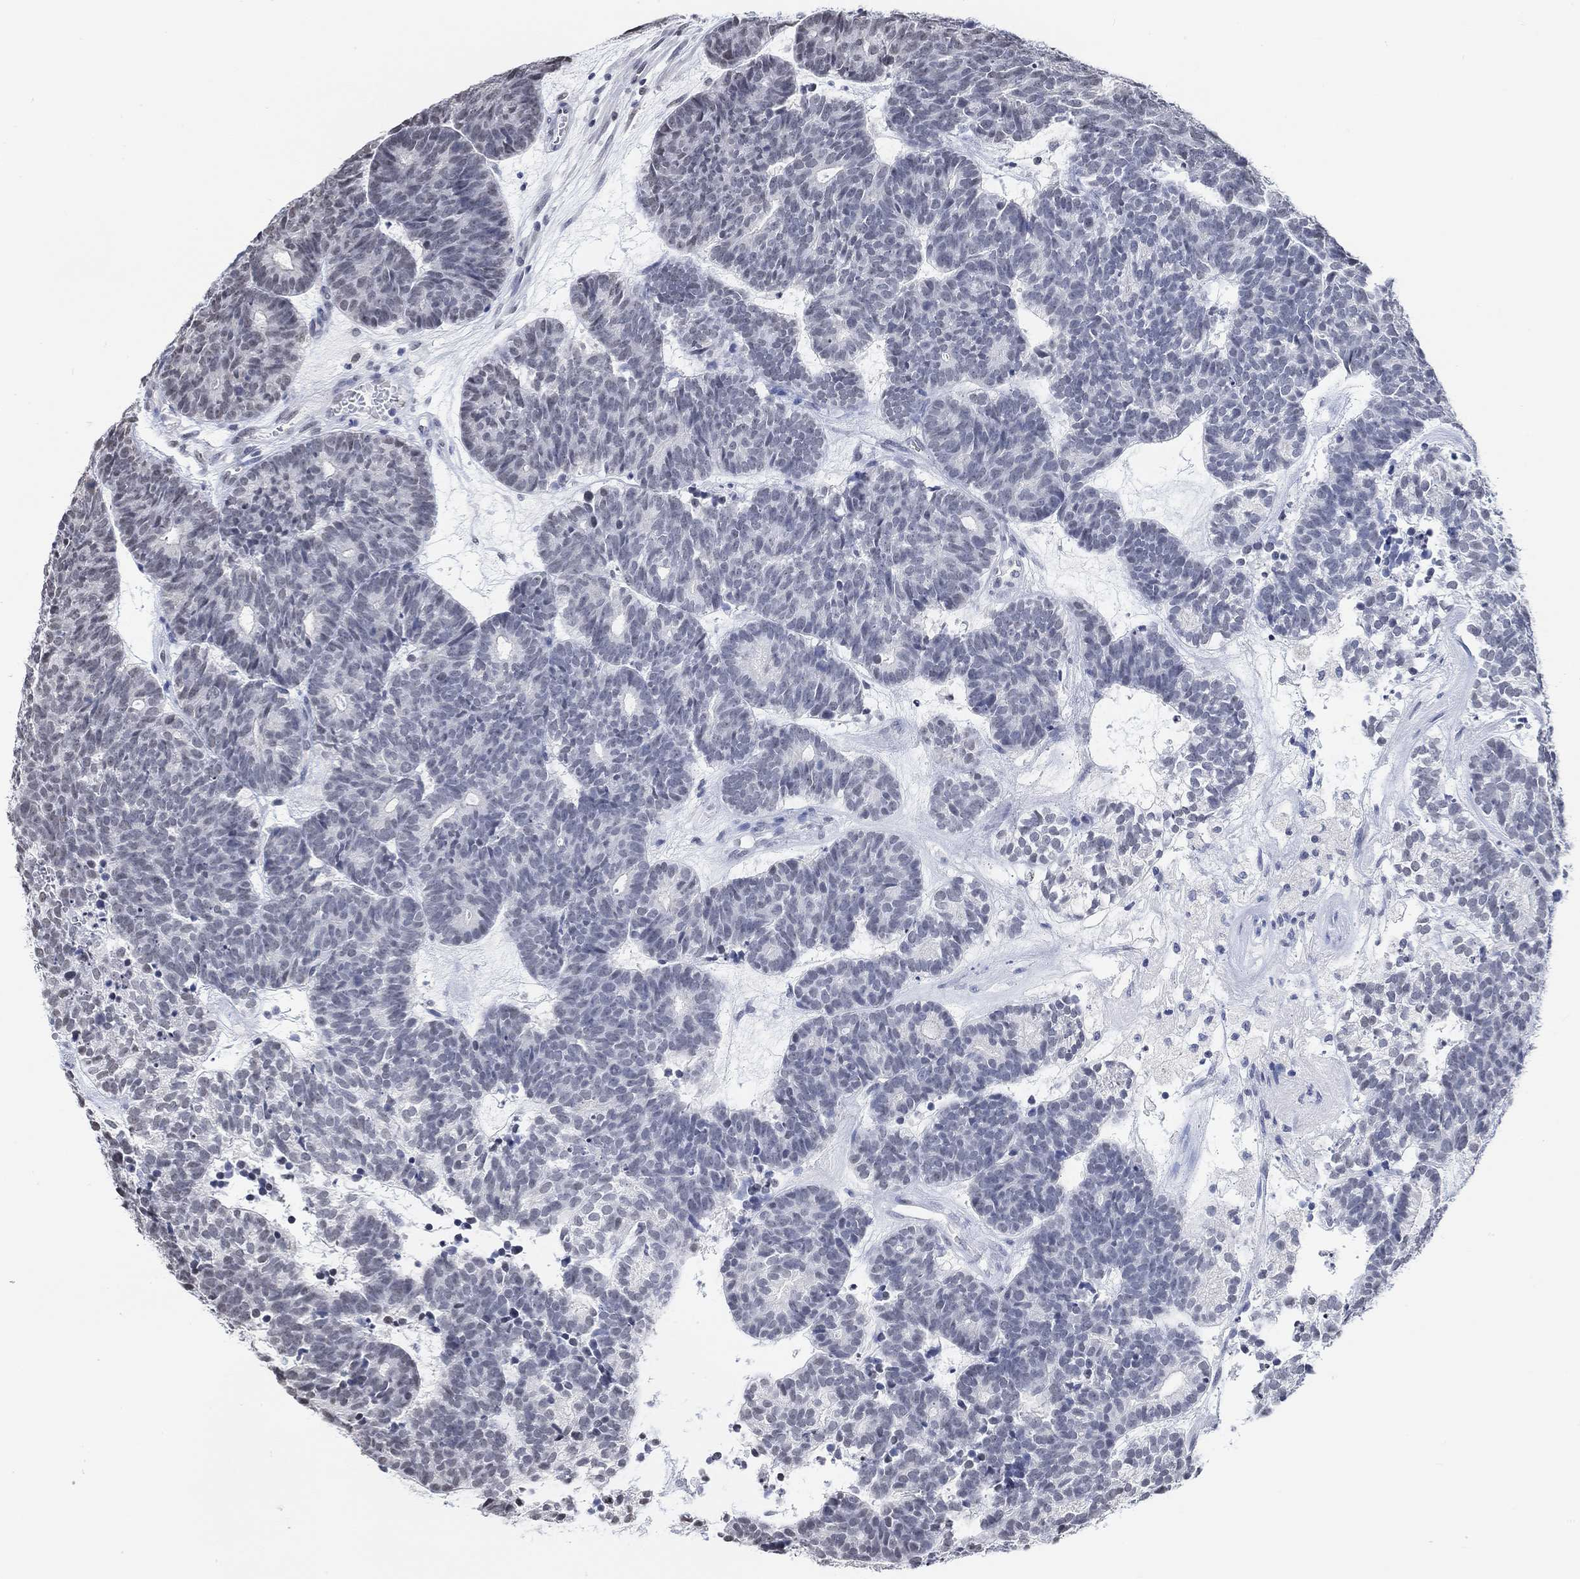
{"staining": {"intensity": "negative", "quantity": "none", "location": "none"}, "tissue": "head and neck cancer", "cell_type": "Tumor cells", "image_type": "cancer", "snomed": [{"axis": "morphology", "description": "Adenocarcinoma, NOS"}, {"axis": "topography", "description": "Head-Neck"}], "caption": "This is a image of immunohistochemistry staining of head and neck cancer (adenocarcinoma), which shows no expression in tumor cells.", "gene": "PURG", "patient": {"sex": "female", "age": 81}}